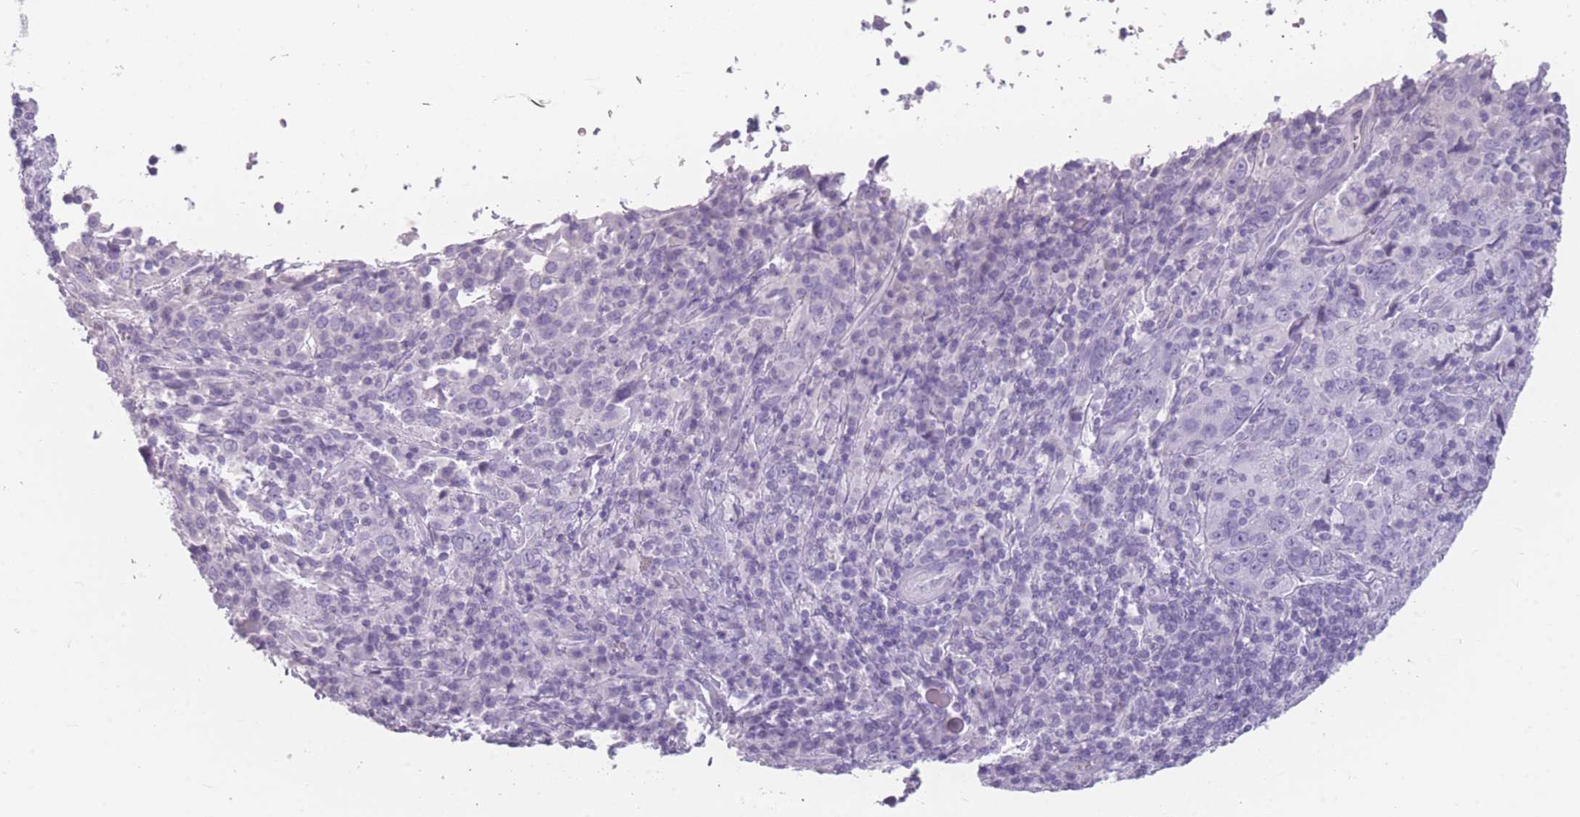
{"staining": {"intensity": "negative", "quantity": "none", "location": "none"}, "tissue": "cervical cancer", "cell_type": "Tumor cells", "image_type": "cancer", "snomed": [{"axis": "morphology", "description": "Squamous cell carcinoma, NOS"}, {"axis": "topography", "description": "Cervix"}], "caption": "Immunohistochemical staining of cervical squamous cell carcinoma demonstrates no significant expression in tumor cells.", "gene": "CCNO", "patient": {"sex": "female", "age": 46}}